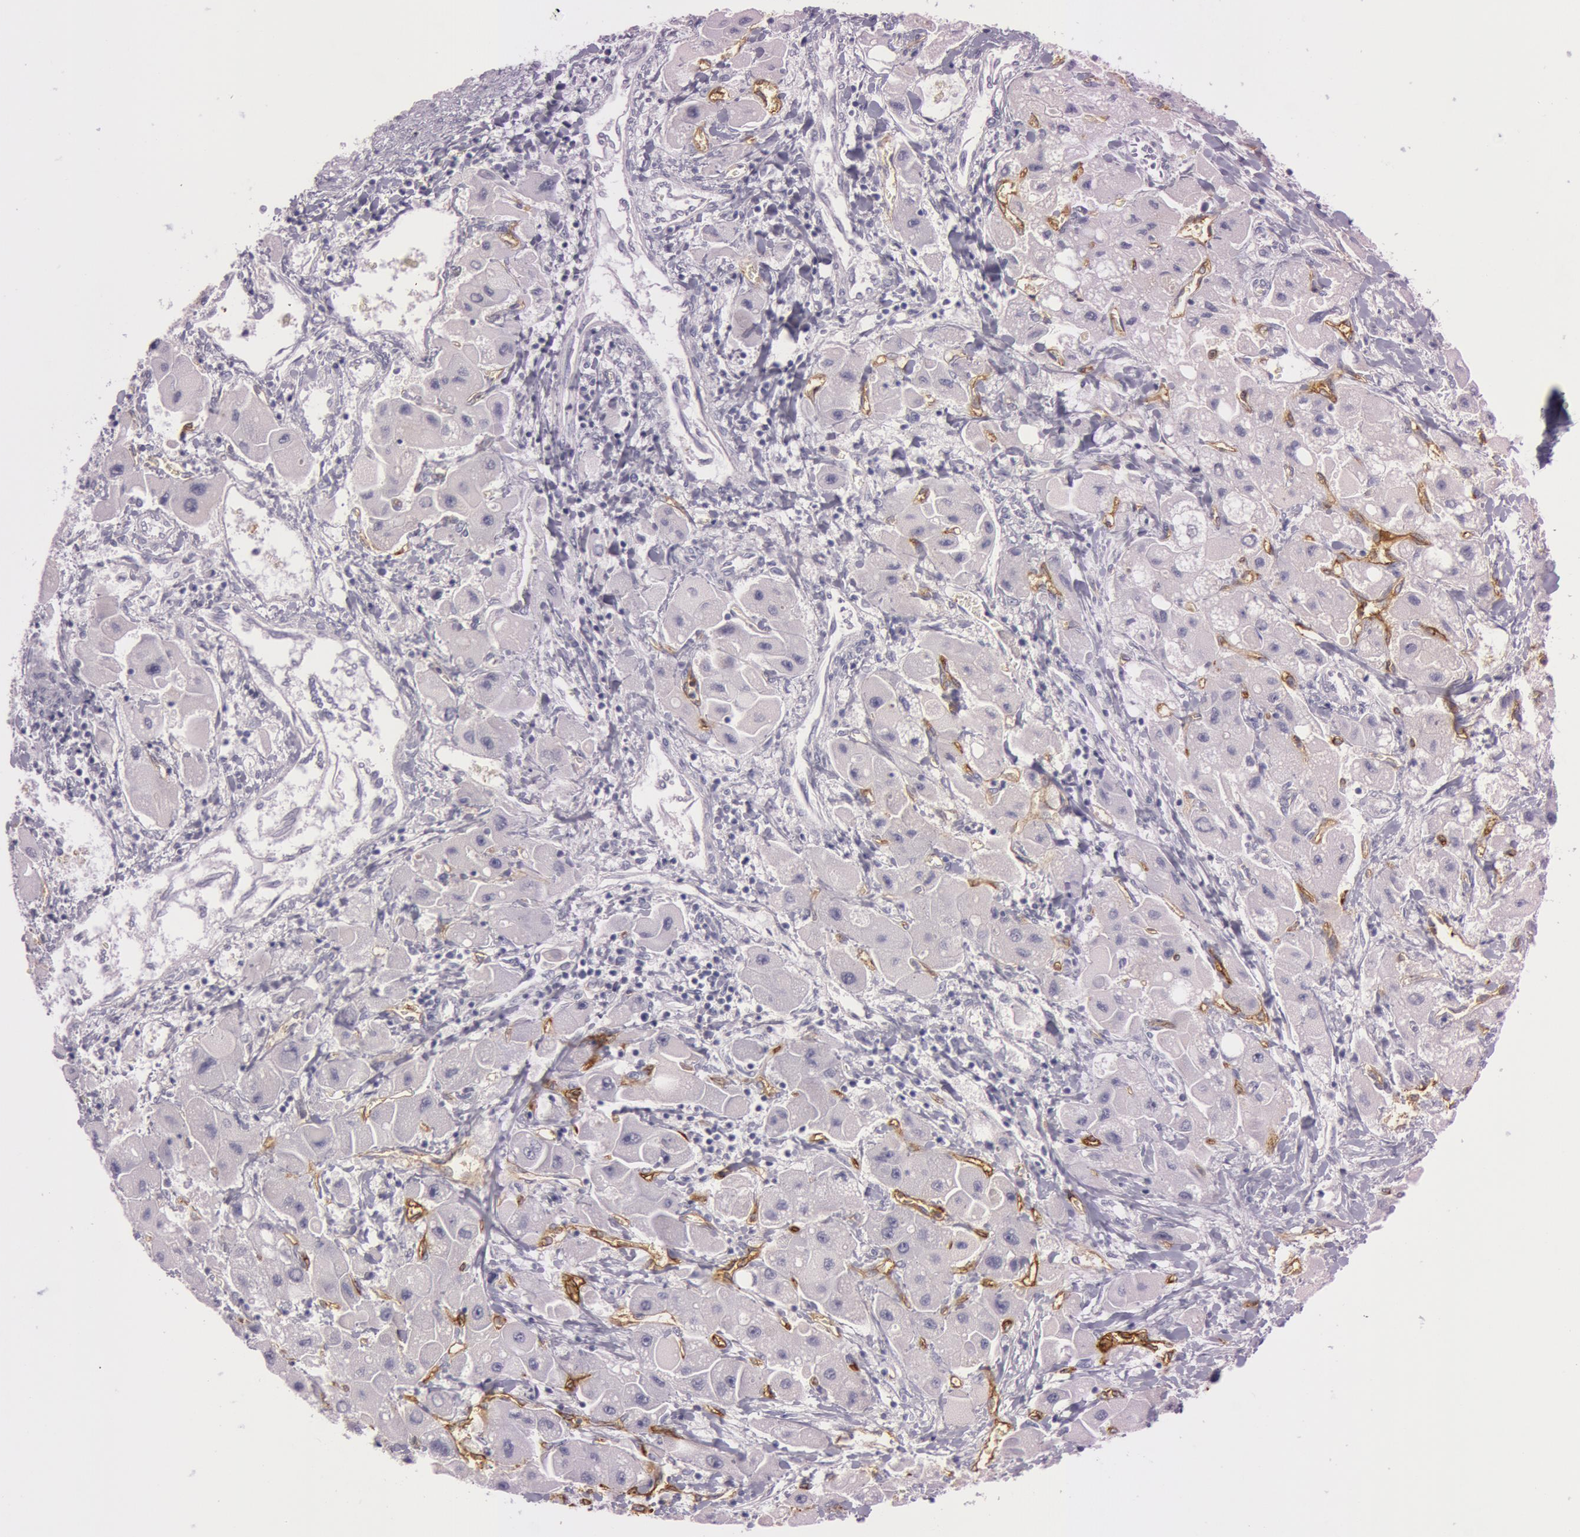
{"staining": {"intensity": "negative", "quantity": "none", "location": "none"}, "tissue": "liver cancer", "cell_type": "Tumor cells", "image_type": "cancer", "snomed": [{"axis": "morphology", "description": "Carcinoma, Hepatocellular, NOS"}, {"axis": "topography", "description": "Liver"}], "caption": "Immunohistochemistry micrograph of liver cancer stained for a protein (brown), which shows no positivity in tumor cells.", "gene": "FOLH1", "patient": {"sex": "male", "age": 24}}